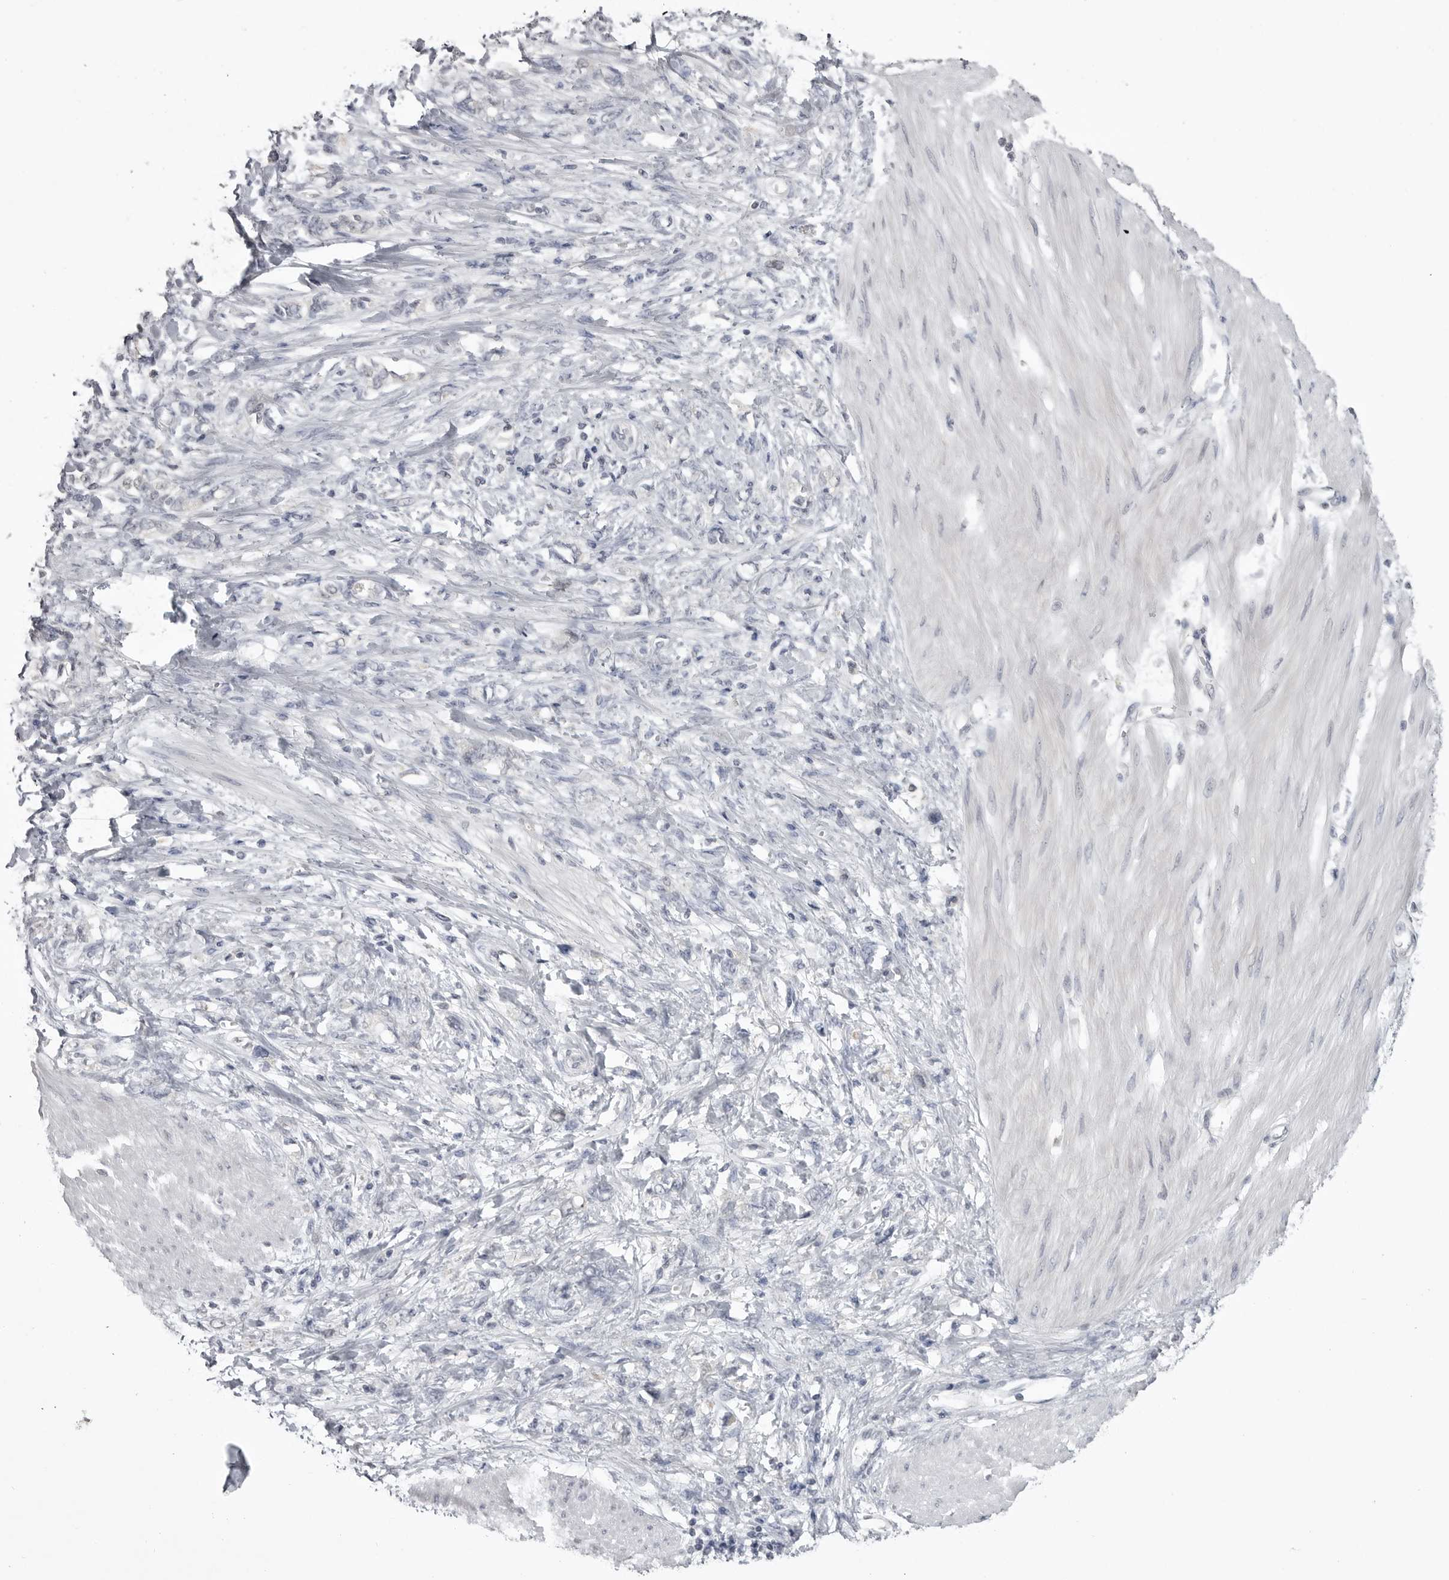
{"staining": {"intensity": "negative", "quantity": "none", "location": "none"}, "tissue": "stomach cancer", "cell_type": "Tumor cells", "image_type": "cancer", "snomed": [{"axis": "morphology", "description": "Adenocarcinoma, NOS"}, {"axis": "topography", "description": "Stomach"}], "caption": "Micrograph shows no significant protein staining in tumor cells of stomach cancer (adenocarcinoma). (DAB IHC visualized using brightfield microscopy, high magnification).", "gene": "GPN2", "patient": {"sex": "female", "age": 76}}